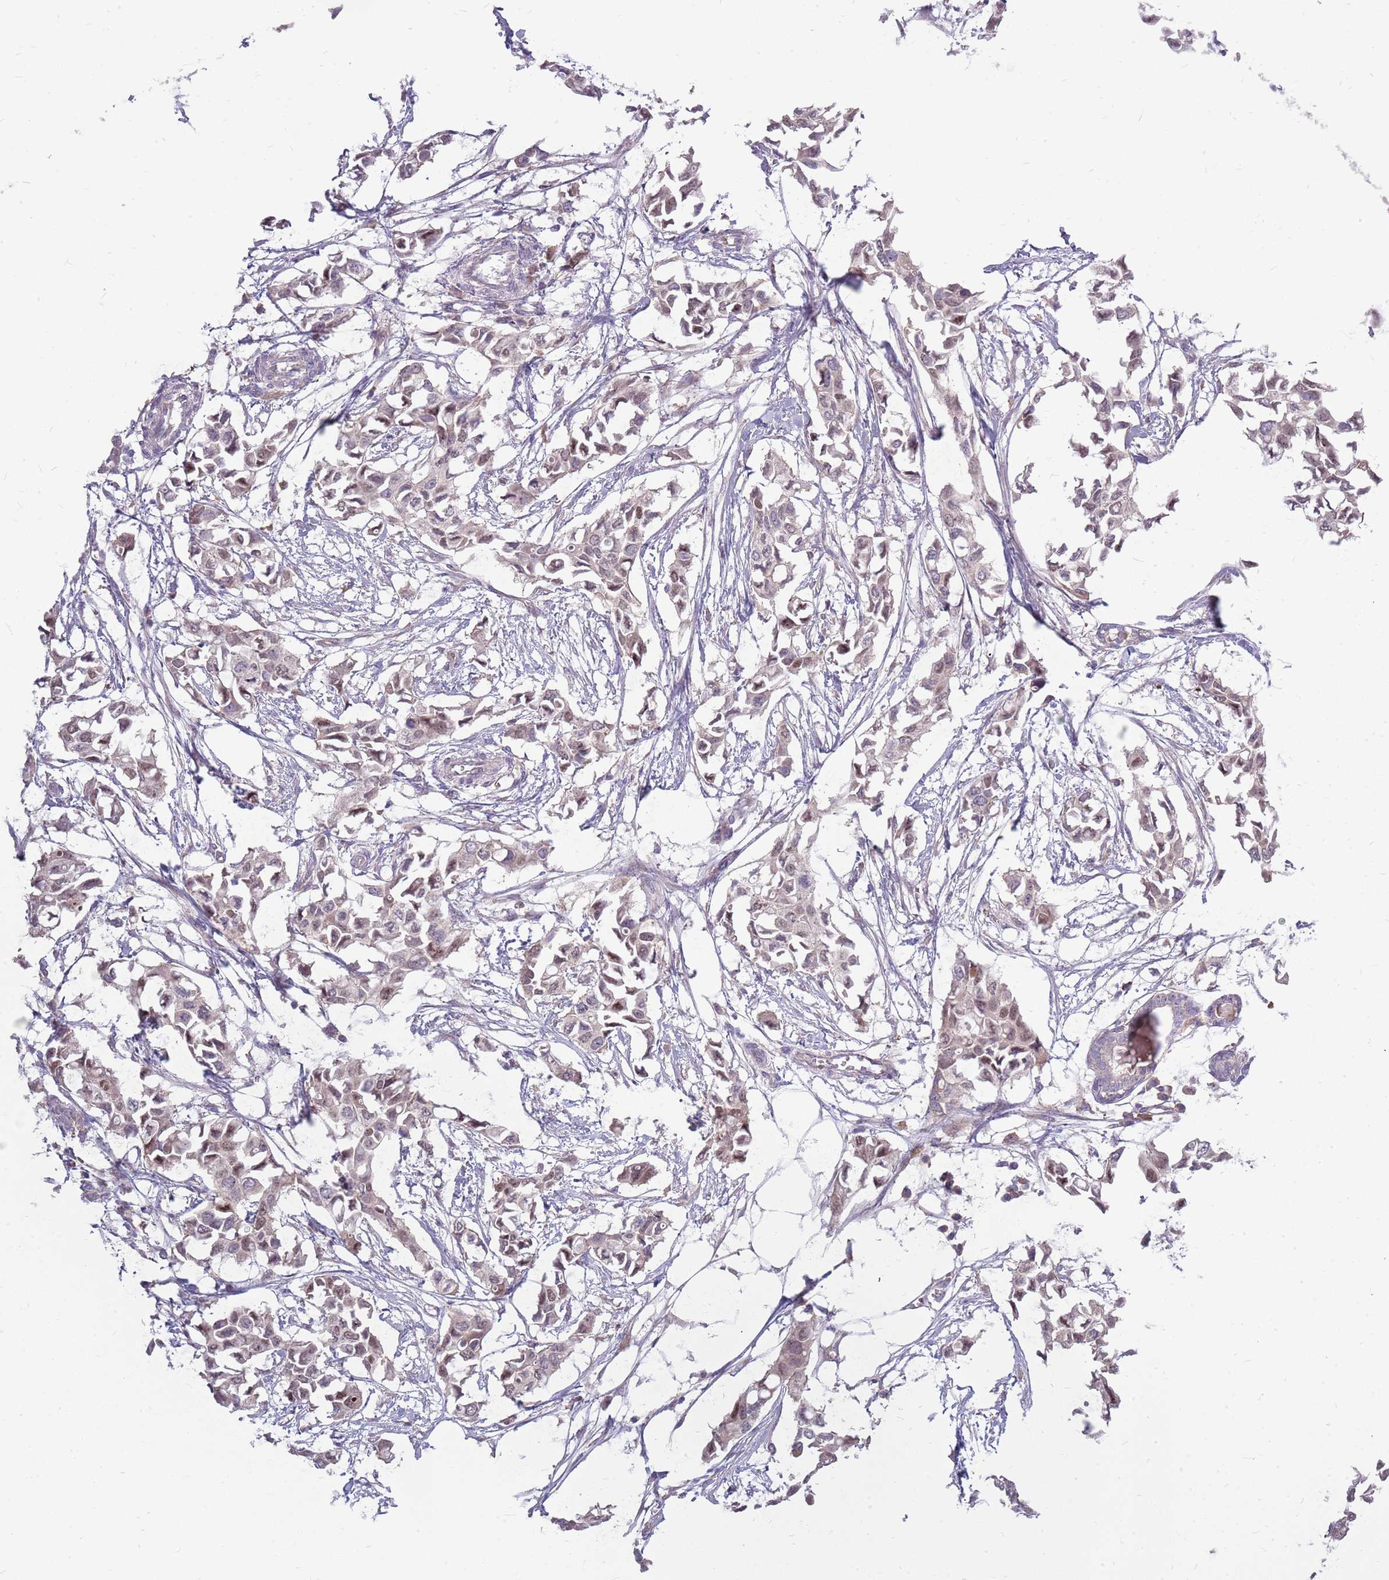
{"staining": {"intensity": "weak", "quantity": ">75%", "location": "cytoplasmic/membranous,nuclear"}, "tissue": "breast cancer", "cell_type": "Tumor cells", "image_type": "cancer", "snomed": [{"axis": "morphology", "description": "Duct carcinoma"}, {"axis": "topography", "description": "Breast"}], "caption": "Brown immunohistochemical staining in breast cancer (infiltrating ductal carcinoma) reveals weak cytoplasmic/membranous and nuclear positivity in approximately >75% of tumor cells.", "gene": "PPP1R27", "patient": {"sex": "female", "age": 41}}